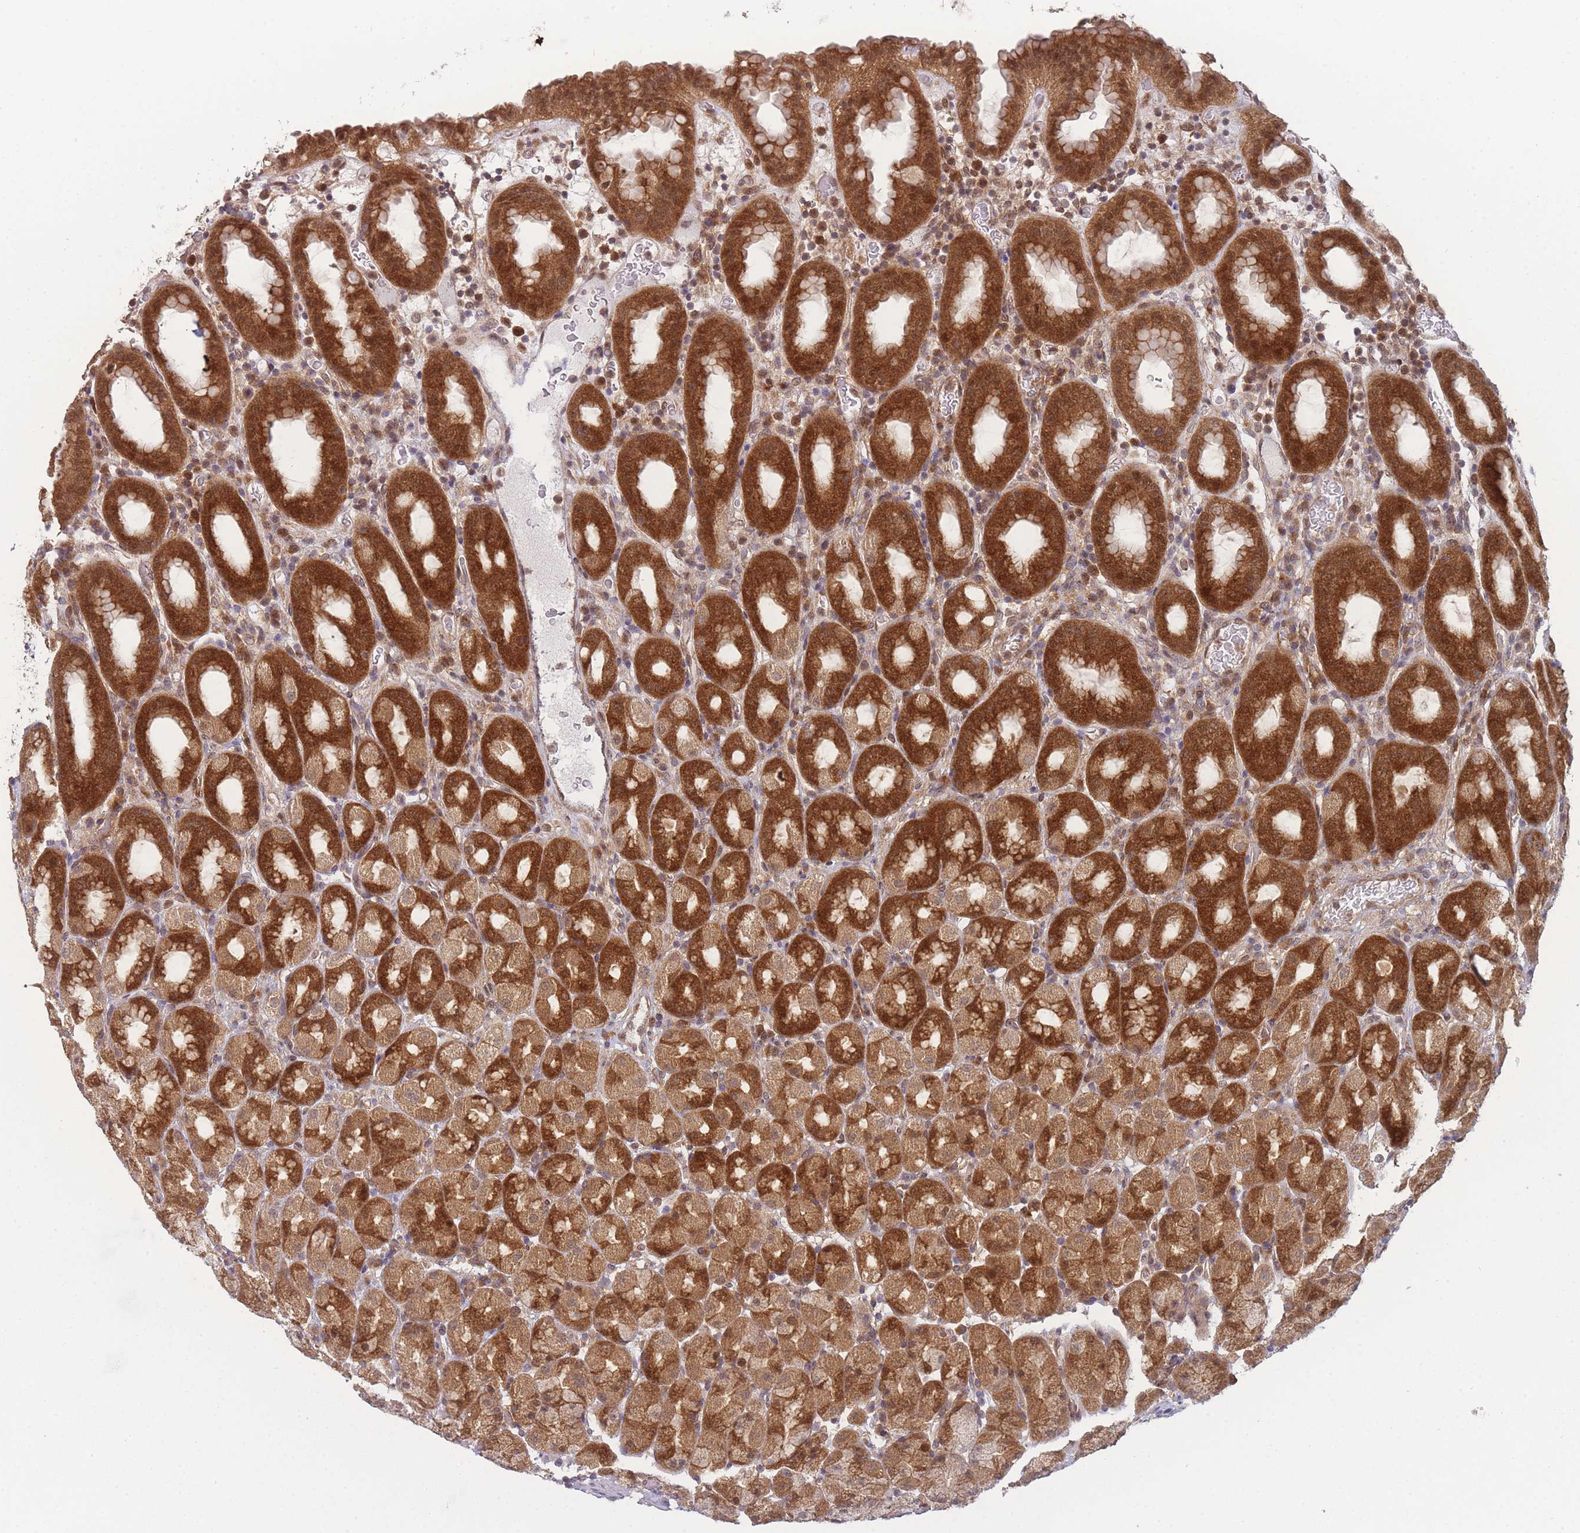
{"staining": {"intensity": "strong", "quantity": ">75%", "location": "cytoplasmic/membranous,nuclear"}, "tissue": "stomach", "cell_type": "Glandular cells", "image_type": "normal", "snomed": [{"axis": "morphology", "description": "Normal tissue, NOS"}, {"axis": "topography", "description": "Stomach, upper"}, {"axis": "topography", "description": "Stomach, lower"}, {"axis": "topography", "description": "Small intestine"}], "caption": "Protein expression by immunohistochemistry (IHC) exhibits strong cytoplasmic/membranous,nuclear expression in about >75% of glandular cells in unremarkable stomach.", "gene": "MRI1", "patient": {"sex": "male", "age": 68}}